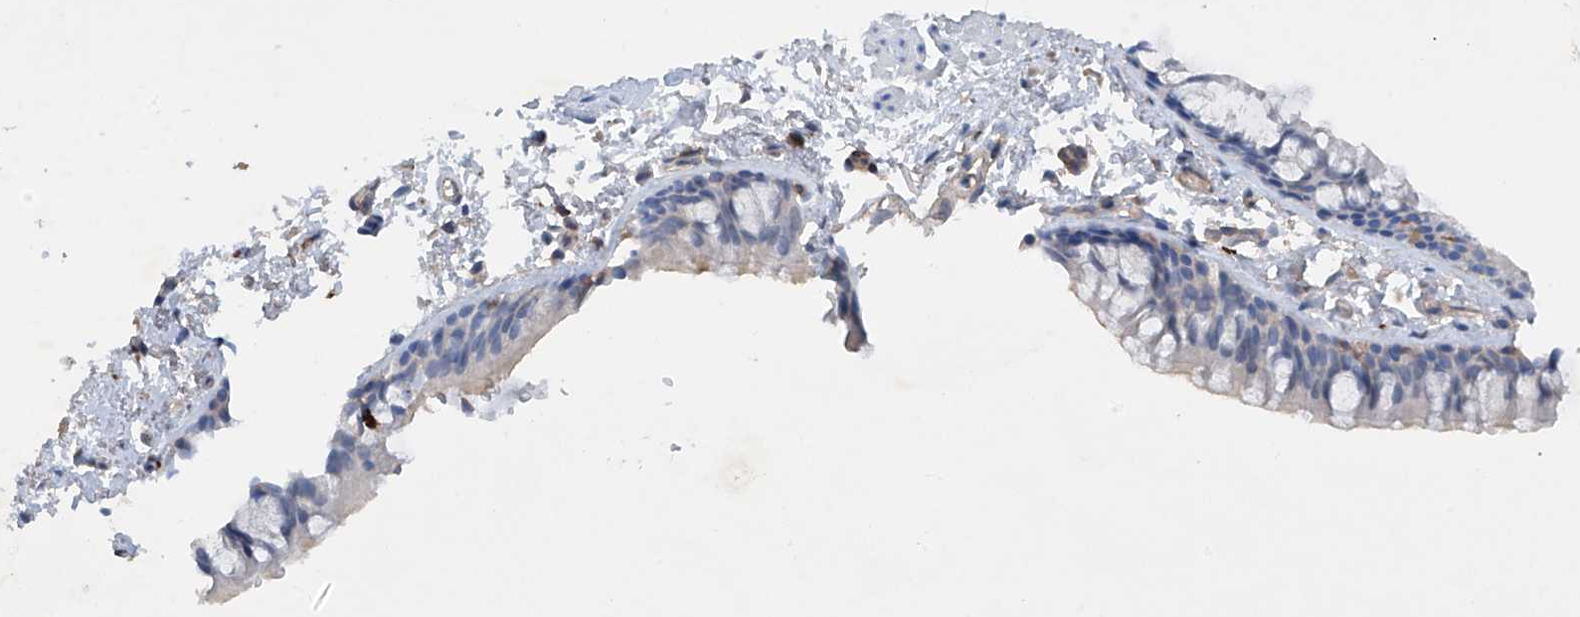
{"staining": {"intensity": "negative", "quantity": "none", "location": "none"}, "tissue": "bronchus", "cell_type": "Respiratory epithelial cells", "image_type": "normal", "snomed": [{"axis": "morphology", "description": "Normal tissue, NOS"}, {"axis": "topography", "description": "Cartilage tissue"}, {"axis": "topography", "description": "Bronchus"}], "caption": "Photomicrograph shows no significant protein staining in respiratory epithelial cells of benign bronchus. (Brightfield microscopy of DAB (3,3'-diaminobenzidine) immunohistochemistry at high magnification).", "gene": "PHACTR2", "patient": {"sex": "female", "age": 73}}